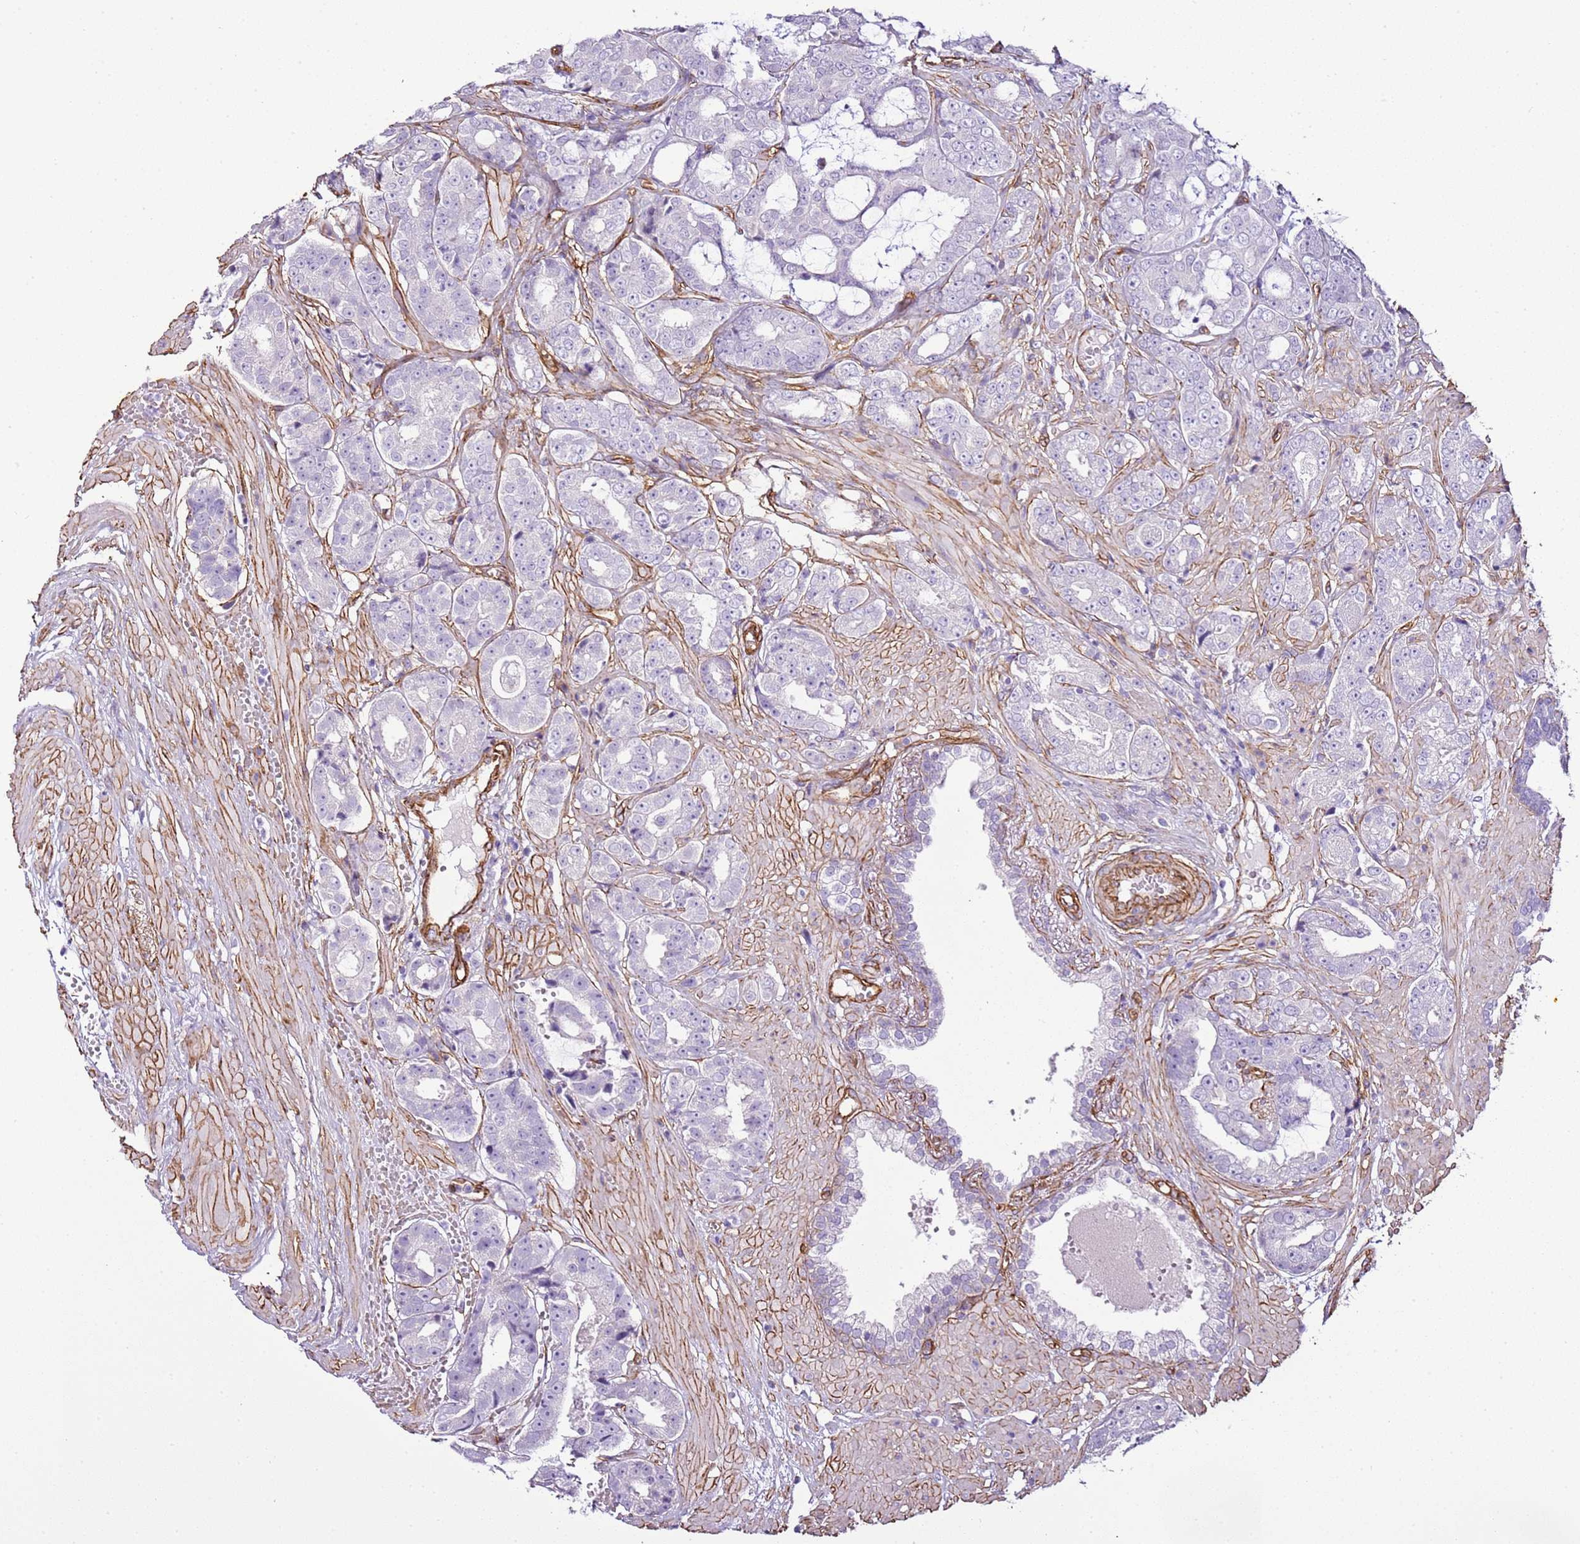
{"staining": {"intensity": "negative", "quantity": "none", "location": "none"}, "tissue": "prostate cancer", "cell_type": "Tumor cells", "image_type": "cancer", "snomed": [{"axis": "morphology", "description": "Adenocarcinoma, High grade"}, {"axis": "topography", "description": "Prostate"}], "caption": "Tumor cells show no significant positivity in prostate high-grade adenocarcinoma.", "gene": "CTDSPL", "patient": {"sex": "male", "age": 71}}